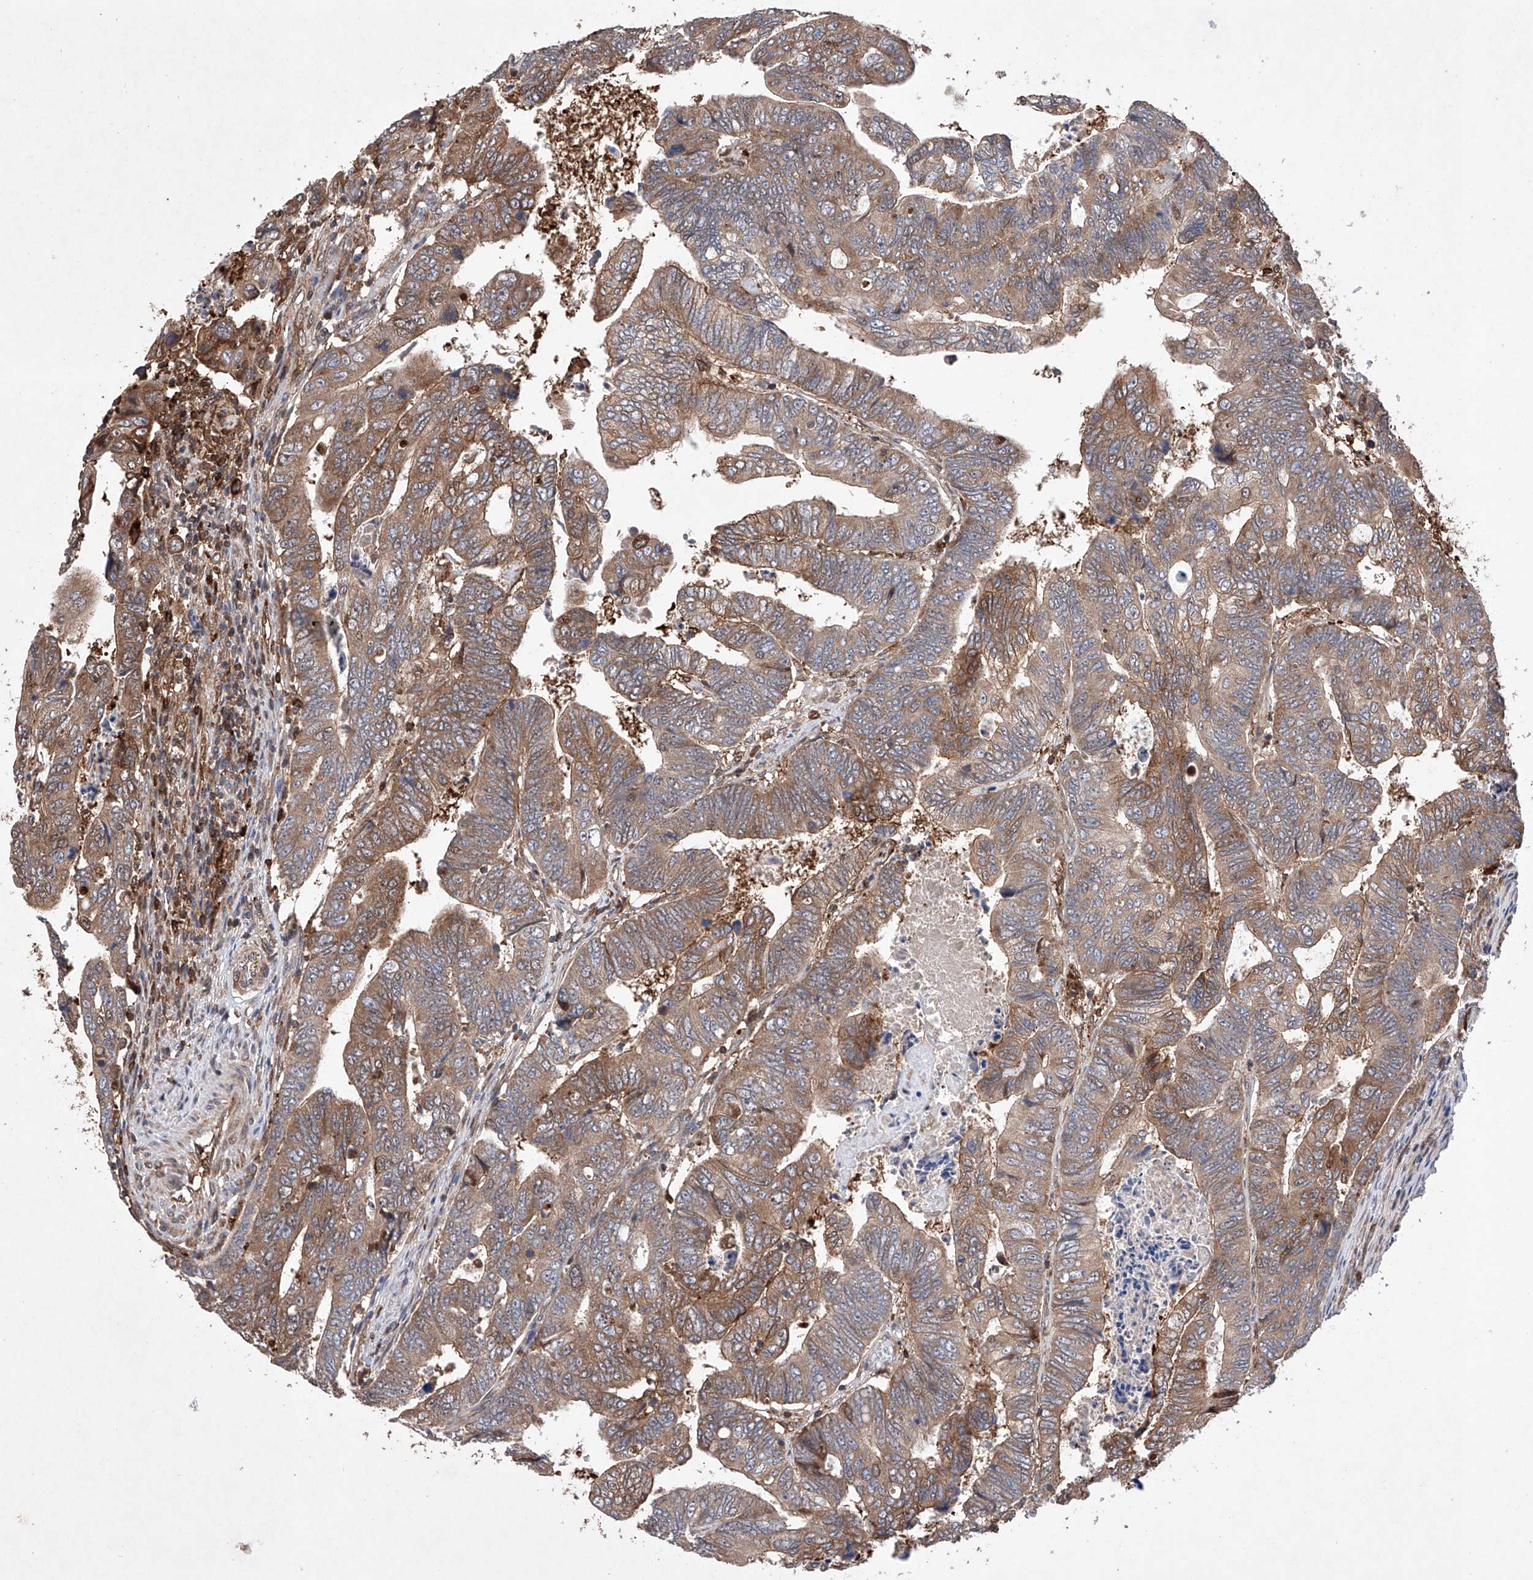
{"staining": {"intensity": "moderate", "quantity": ">75%", "location": "cytoplasmic/membranous"}, "tissue": "colorectal cancer", "cell_type": "Tumor cells", "image_type": "cancer", "snomed": [{"axis": "morphology", "description": "Normal tissue, NOS"}, {"axis": "morphology", "description": "Adenocarcinoma, NOS"}, {"axis": "topography", "description": "Rectum"}], "caption": "Brown immunohistochemical staining in human adenocarcinoma (colorectal) shows moderate cytoplasmic/membranous staining in approximately >75% of tumor cells. The staining is performed using DAB brown chromogen to label protein expression. The nuclei are counter-stained blue using hematoxylin.", "gene": "TIMM23", "patient": {"sex": "female", "age": 65}}